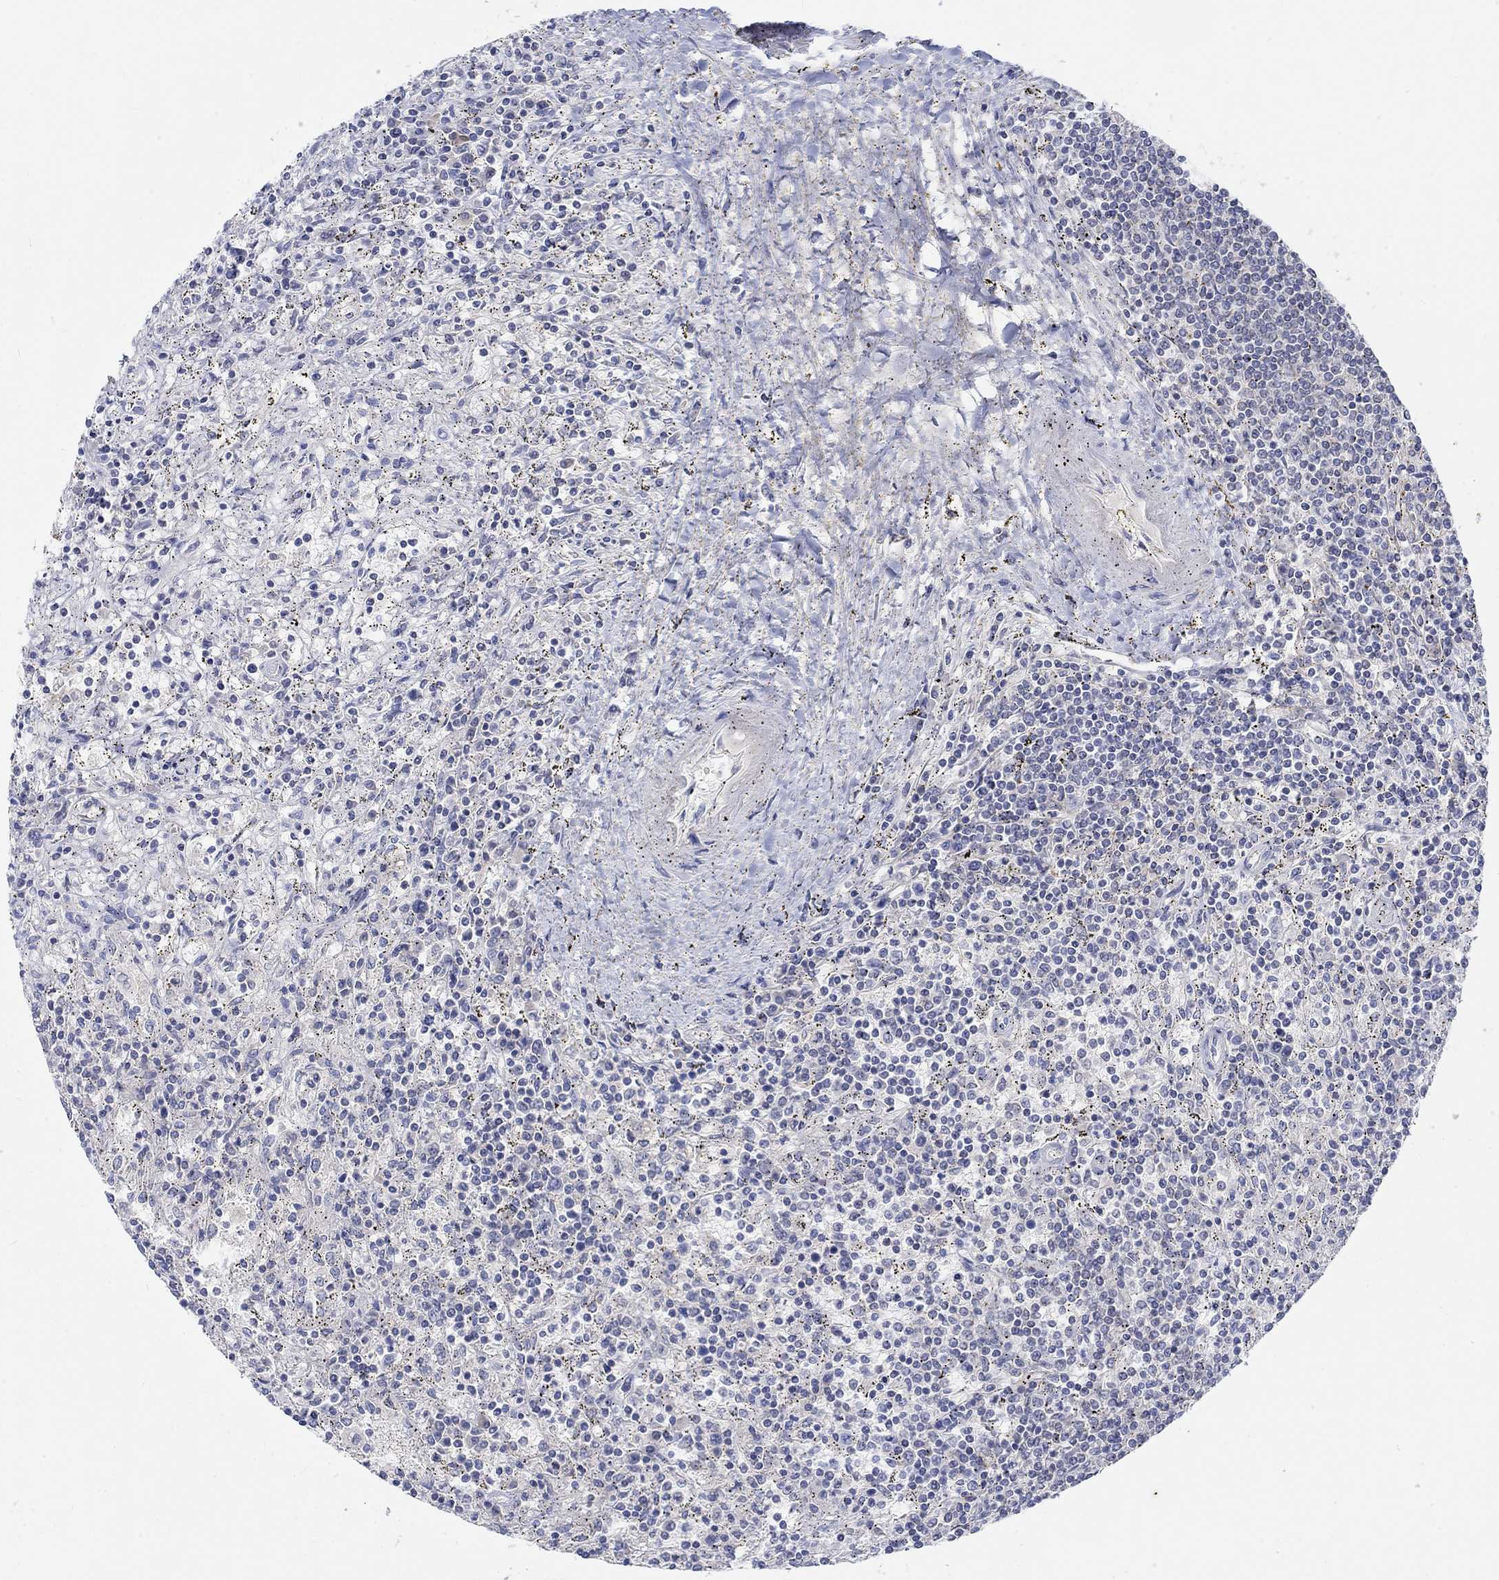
{"staining": {"intensity": "negative", "quantity": "none", "location": "none"}, "tissue": "lymphoma", "cell_type": "Tumor cells", "image_type": "cancer", "snomed": [{"axis": "morphology", "description": "Malignant lymphoma, non-Hodgkin's type, Low grade"}, {"axis": "topography", "description": "Spleen"}], "caption": "Lymphoma stained for a protein using IHC displays no positivity tumor cells.", "gene": "NAV3", "patient": {"sex": "male", "age": 62}}